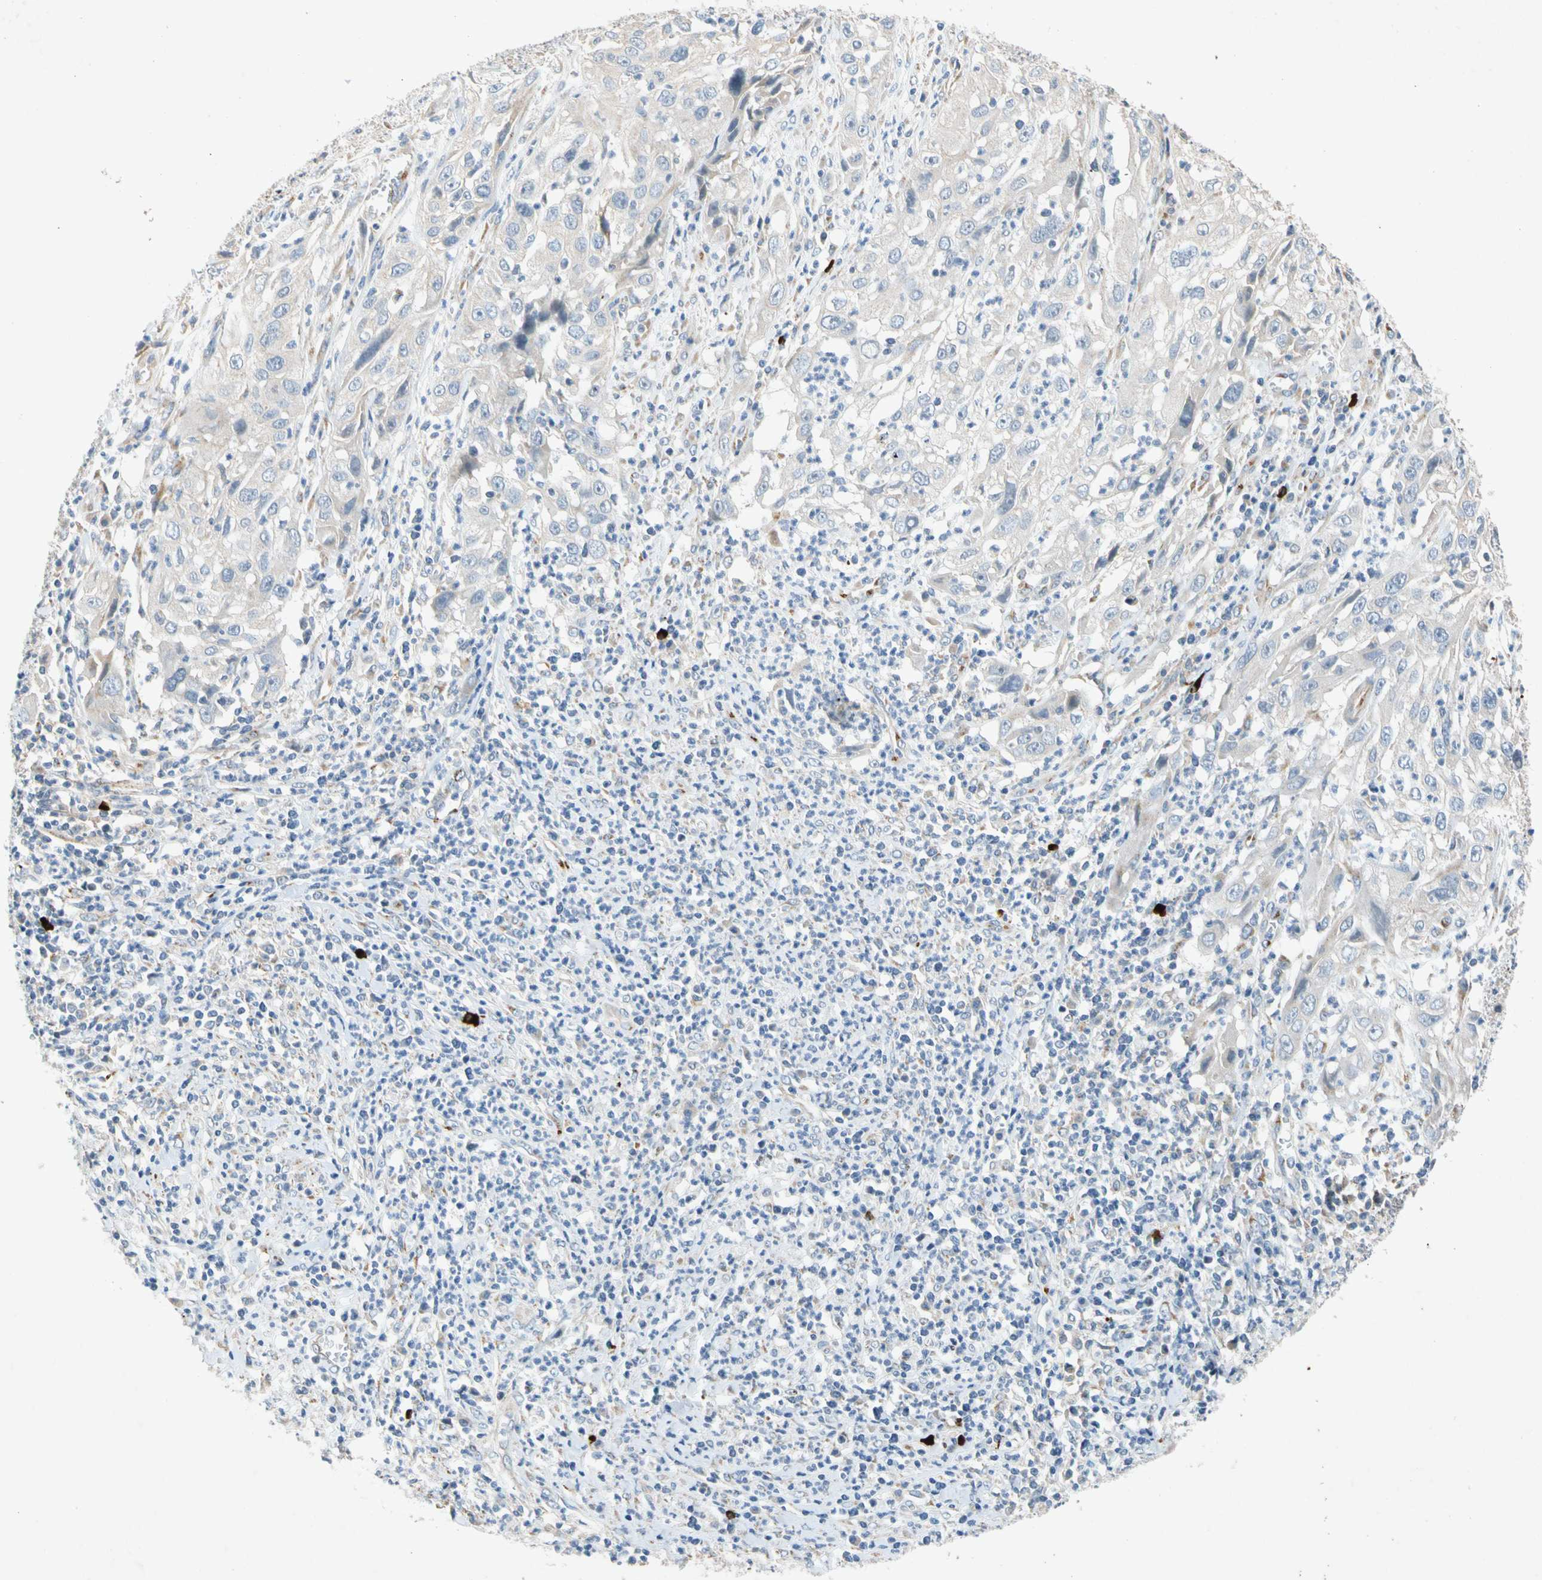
{"staining": {"intensity": "negative", "quantity": "none", "location": "none"}, "tissue": "cervical cancer", "cell_type": "Tumor cells", "image_type": "cancer", "snomed": [{"axis": "morphology", "description": "Squamous cell carcinoma, NOS"}, {"axis": "topography", "description": "Cervix"}], "caption": "Photomicrograph shows no significant protein positivity in tumor cells of cervical squamous cell carcinoma.", "gene": "GASK1B", "patient": {"sex": "female", "age": 32}}